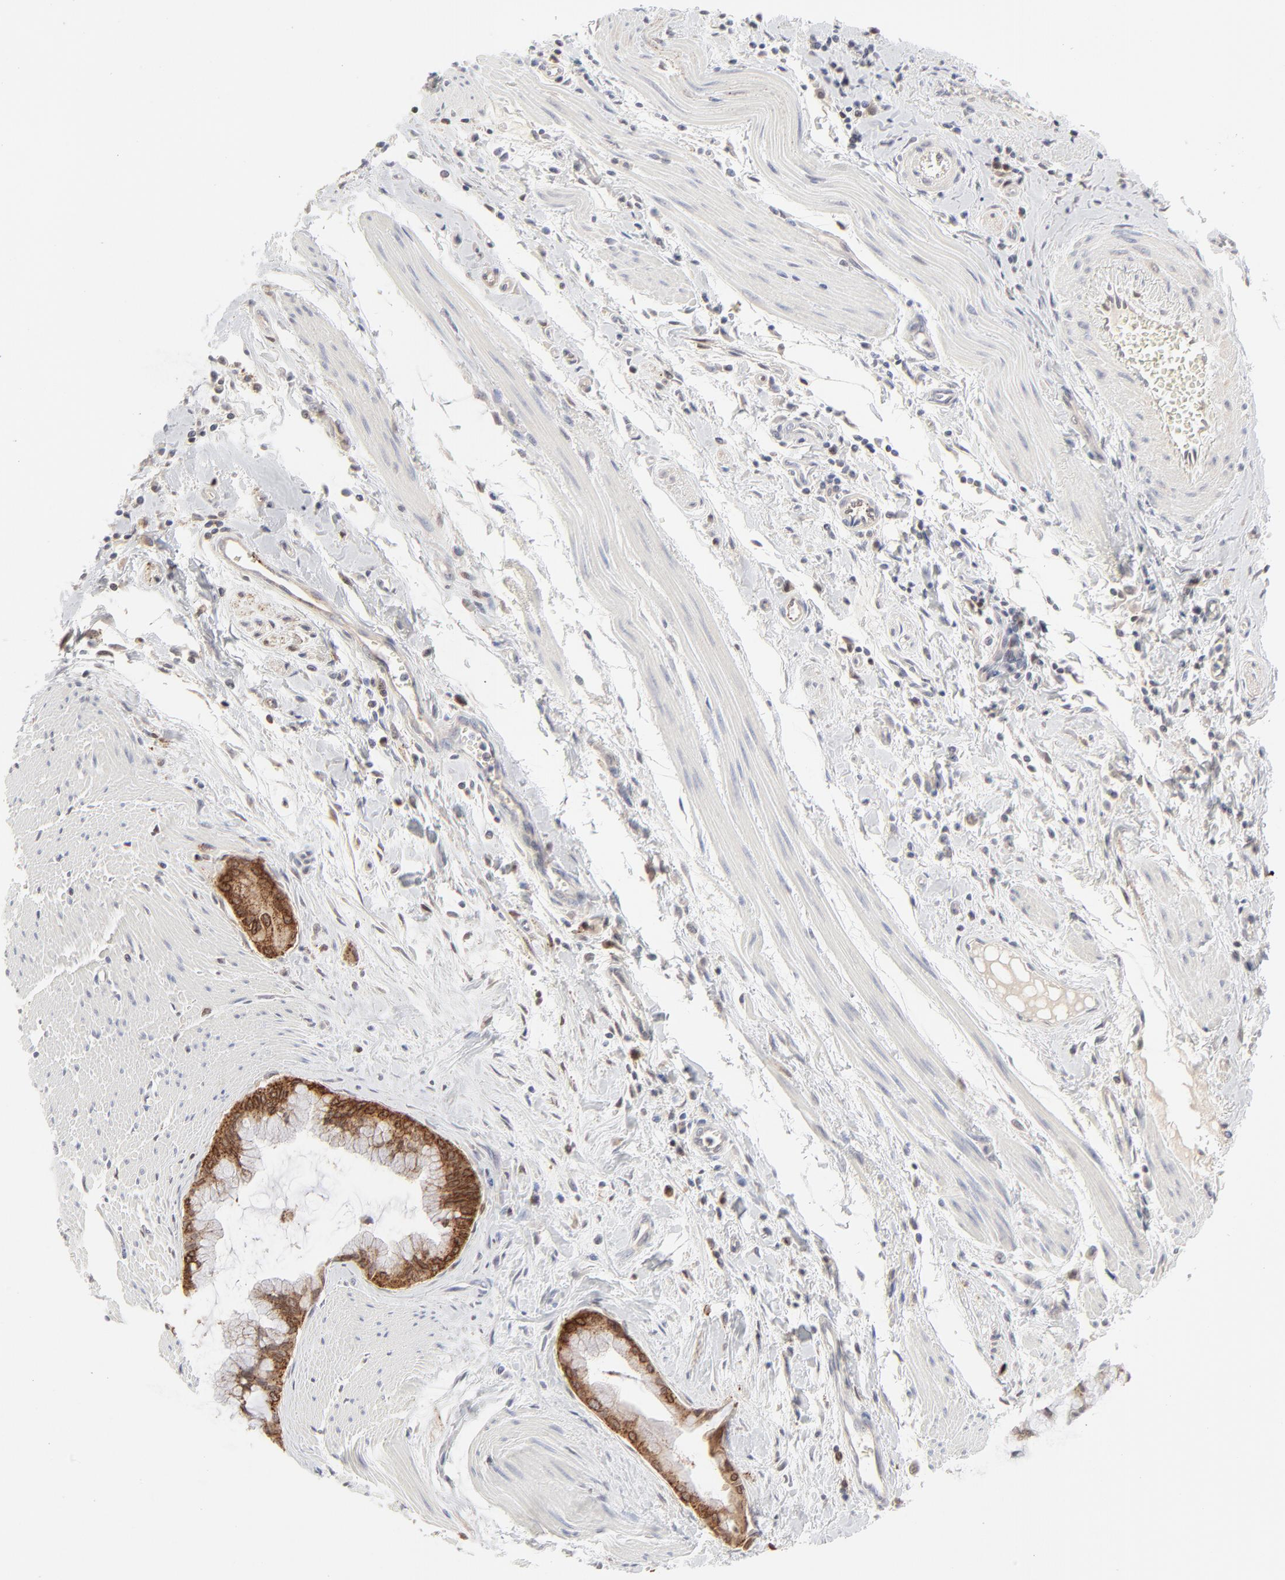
{"staining": {"intensity": "moderate", "quantity": "25%-75%", "location": "cytoplasmic/membranous"}, "tissue": "pancreatic cancer", "cell_type": "Tumor cells", "image_type": "cancer", "snomed": [{"axis": "morphology", "description": "Adenocarcinoma, NOS"}, {"axis": "topography", "description": "Pancreas"}], "caption": "Brown immunohistochemical staining in human adenocarcinoma (pancreatic) reveals moderate cytoplasmic/membranous positivity in about 25%-75% of tumor cells. The protein is shown in brown color, while the nuclei are stained blue.", "gene": "CDK6", "patient": {"sex": "male", "age": 59}}